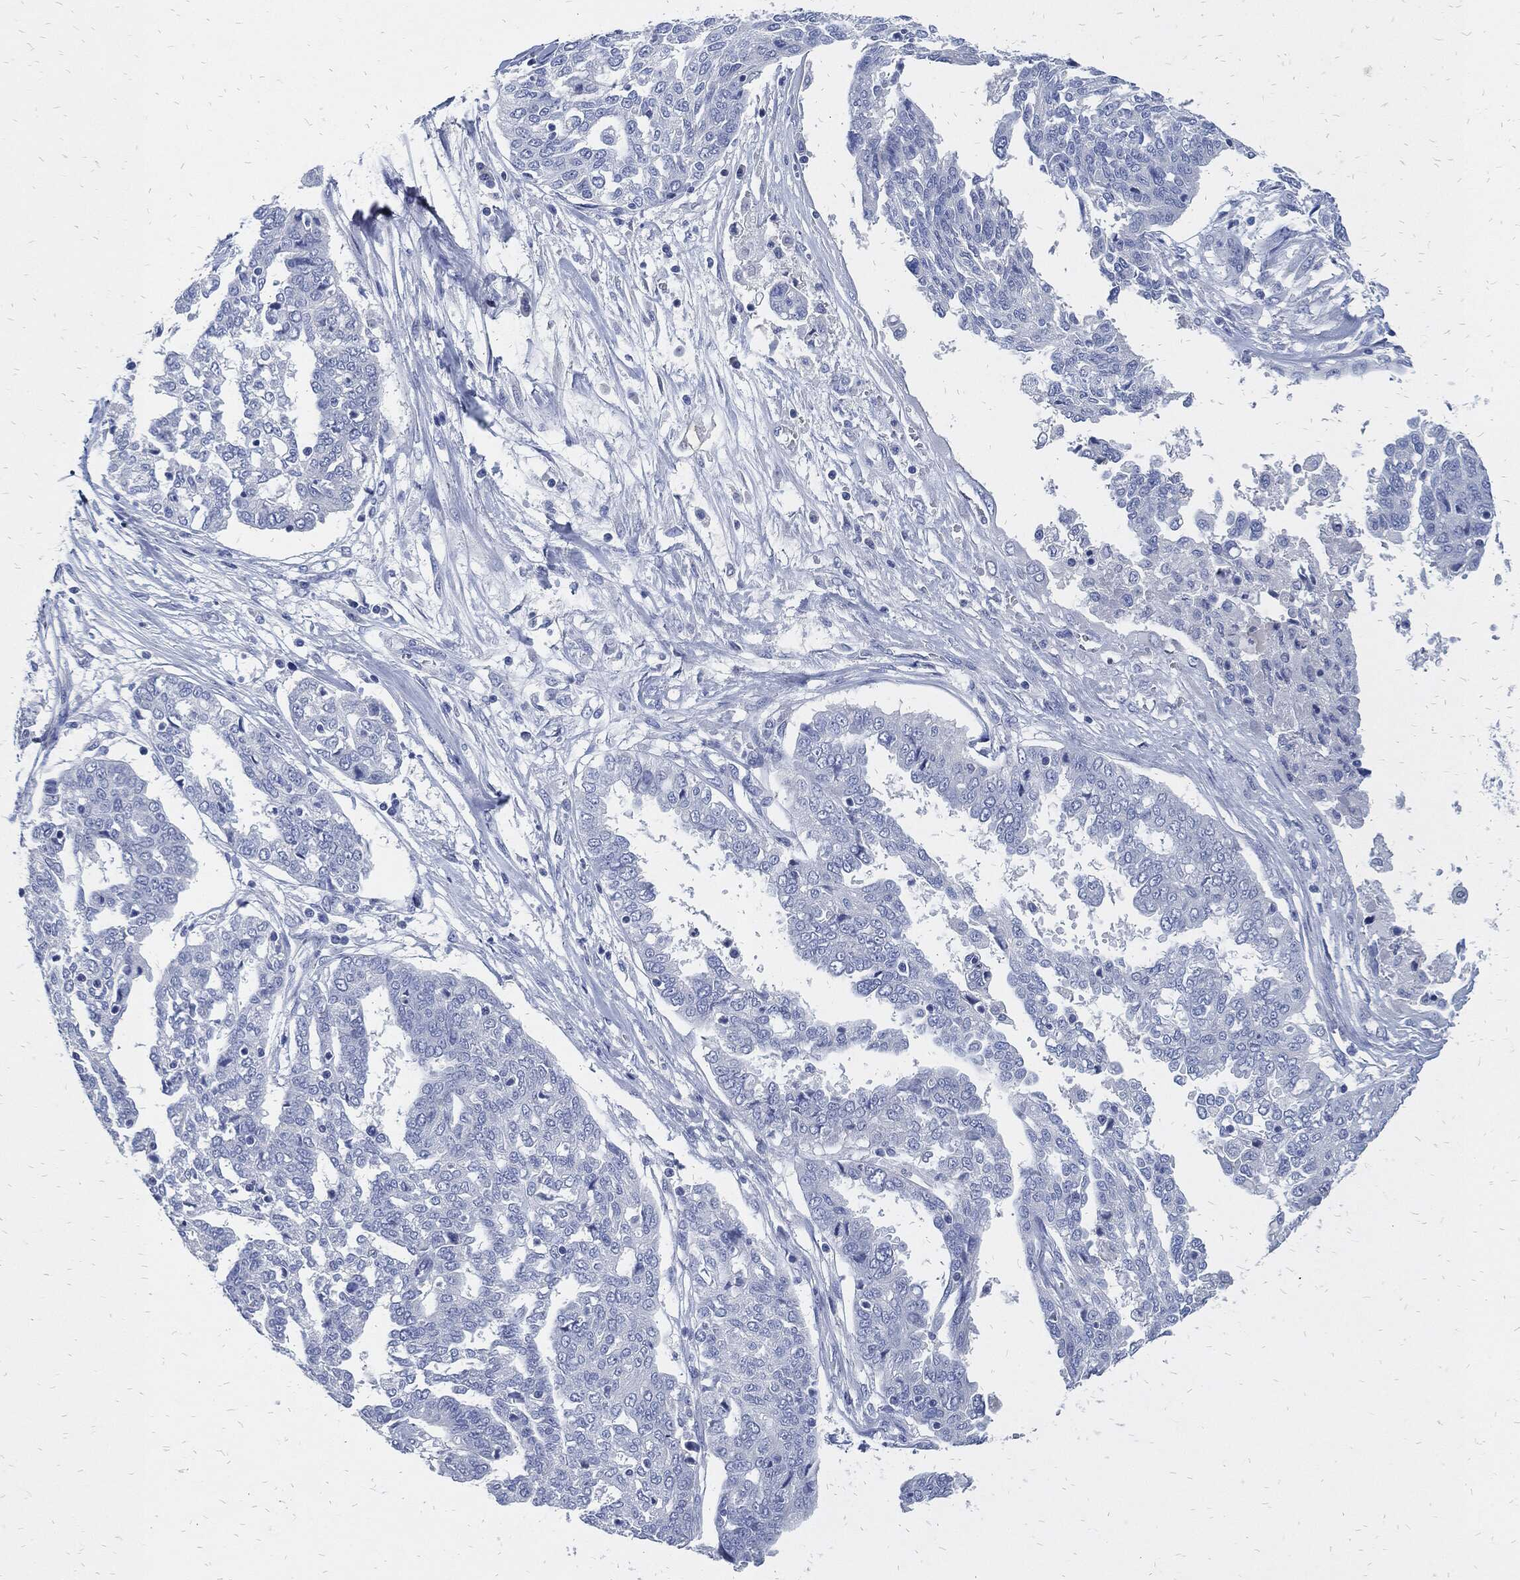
{"staining": {"intensity": "negative", "quantity": "none", "location": "none"}, "tissue": "ovarian cancer", "cell_type": "Tumor cells", "image_type": "cancer", "snomed": [{"axis": "morphology", "description": "Cystadenocarcinoma, serous, NOS"}, {"axis": "topography", "description": "Ovary"}], "caption": "Immunohistochemistry (IHC) of human ovarian serous cystadenocarcinoma reveals no positivity in tumor cells.", "gene": "FABP4", "patient": {"sex": "female", "age": 67}}